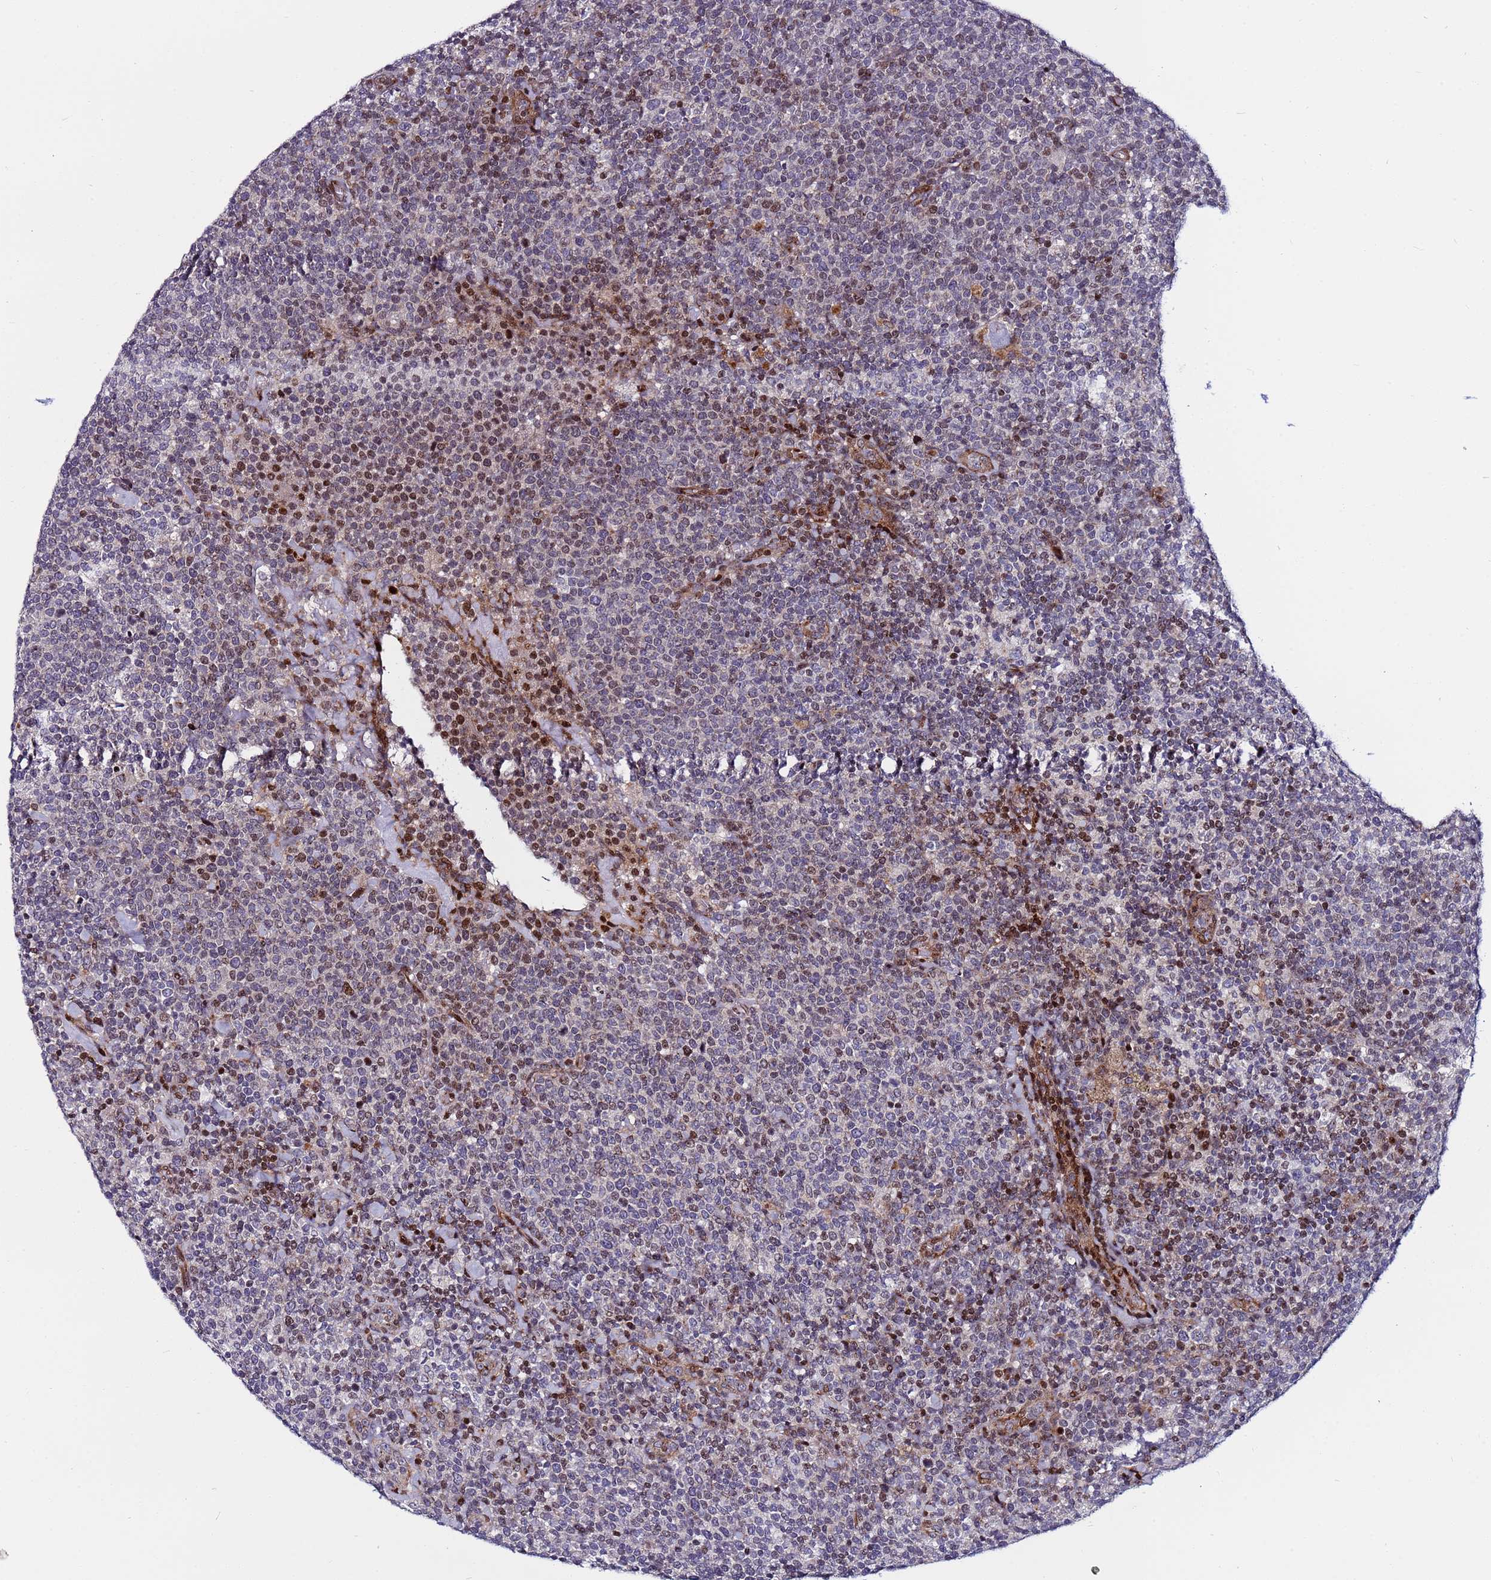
{"staining": {"intensity": "moderate", "quantity": "<25%", "location": "nuclear"}, "tissue": "lymphoma", "cell_type": "Tumor cells", "image_type": "cancer", "snomed": [{"axis": "morphology", "description": "Malignant lymphoma, non-Hodgkin's type, High grade"}, {"axis": "topography", "description": "Lymph node"}], "caption": "A brown stain highlights moderate nuclear positivity of a protein in high-grade malignant lymphoma, non-Hodgkin's type tumor cells.", "gene": "WBP11", "patient": {"sex": "male", "age": 61}}